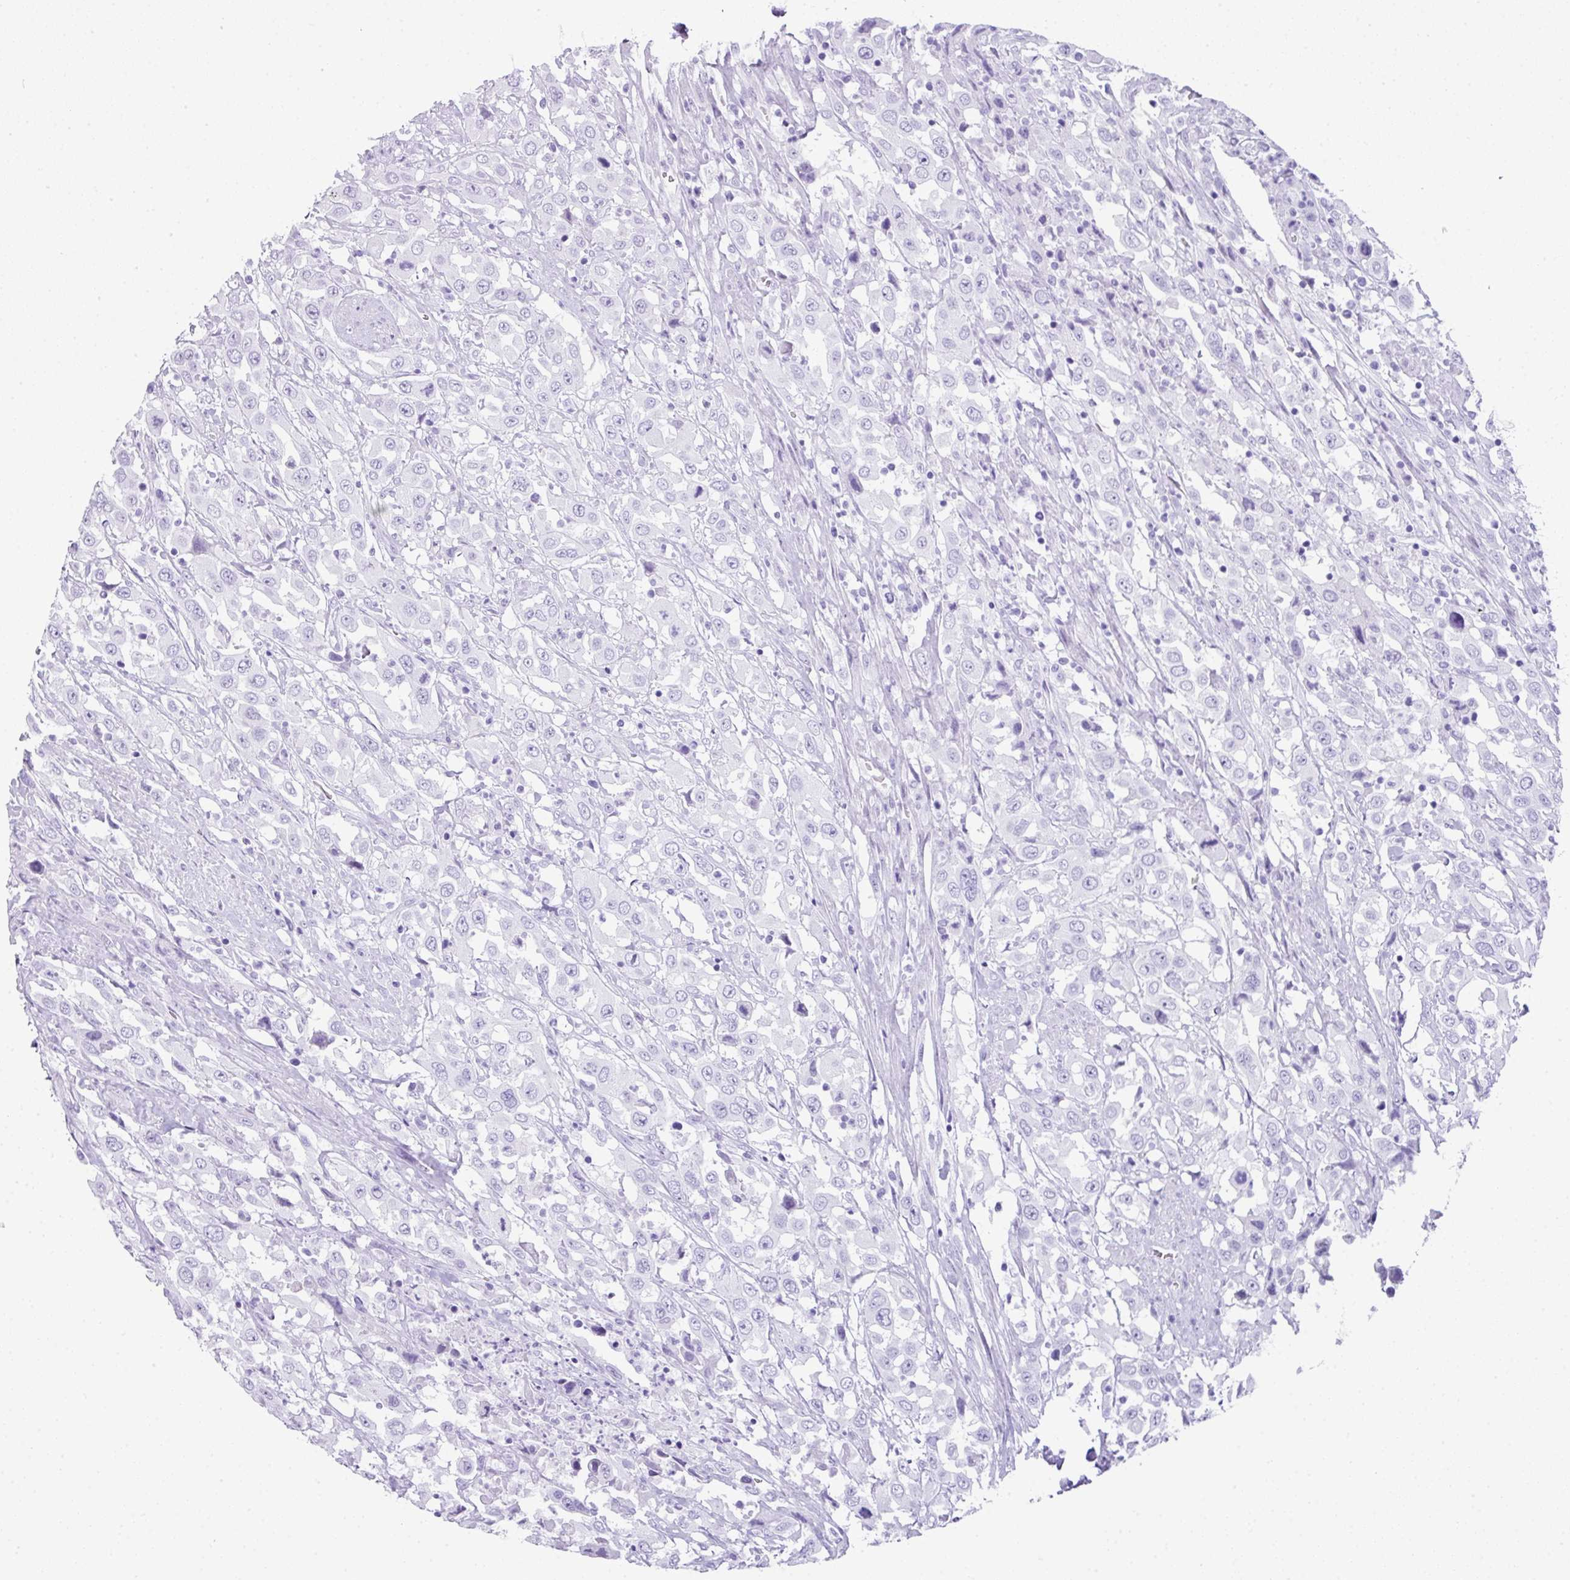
{"staining": {"intensity": "negative", "quantity": "none", "location": "none"}, "tissue": "urothelial cancer", "cell_type": "Tumor cells", "image_type": "cancer", "snomed": [{"axis": "morphology", "description": "Urothelial carcinoma, High grade"}, {"axis": "topography", "description": "Urinary bladder"}], "caption": "A high-resolution photomicrograph shows IHC staining of urothelial carcinoma (high-grade), which demonstrates no significant expression in tumor cells.", "gene": "TNP1", "patient": {"sex": "male", "age": 61}}